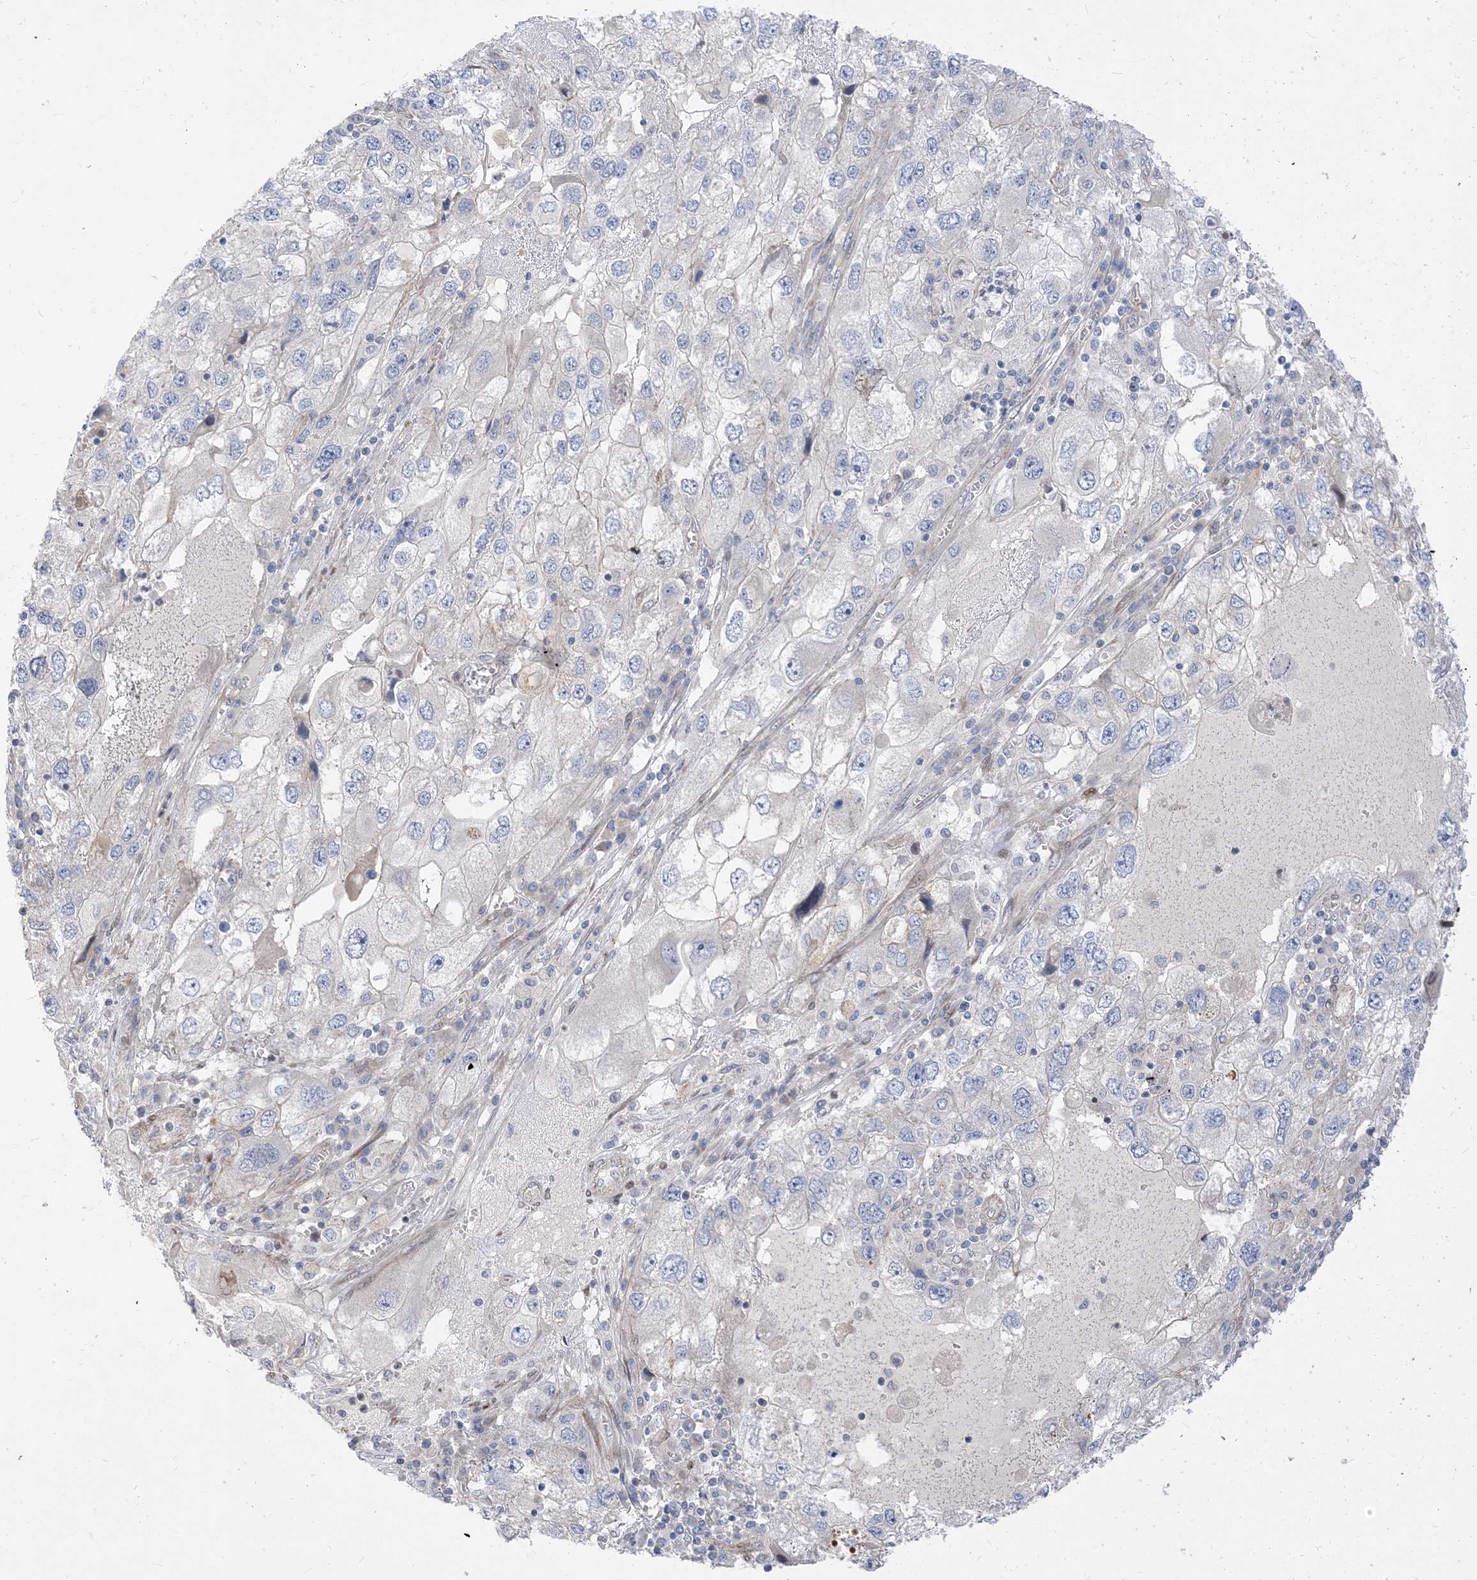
{"staining": {"intensity": "negative", "quantity": "none", "location": "none"}, "tissue": "endometrial cancer", "cell_type": "Tumor cells", "image_type": "cancer", "snomed": [{"axis": "morphology", "description": "Adenocarcinoma, NOS"}, {"axis": "topography", "description": "Endometrium"}], "caption": "The histopathology image shows no staining of tumor cells in endometrial adenocarcinoma.", "gene": "TYSND1", "patient": {"sex": "female", "age": 49}}